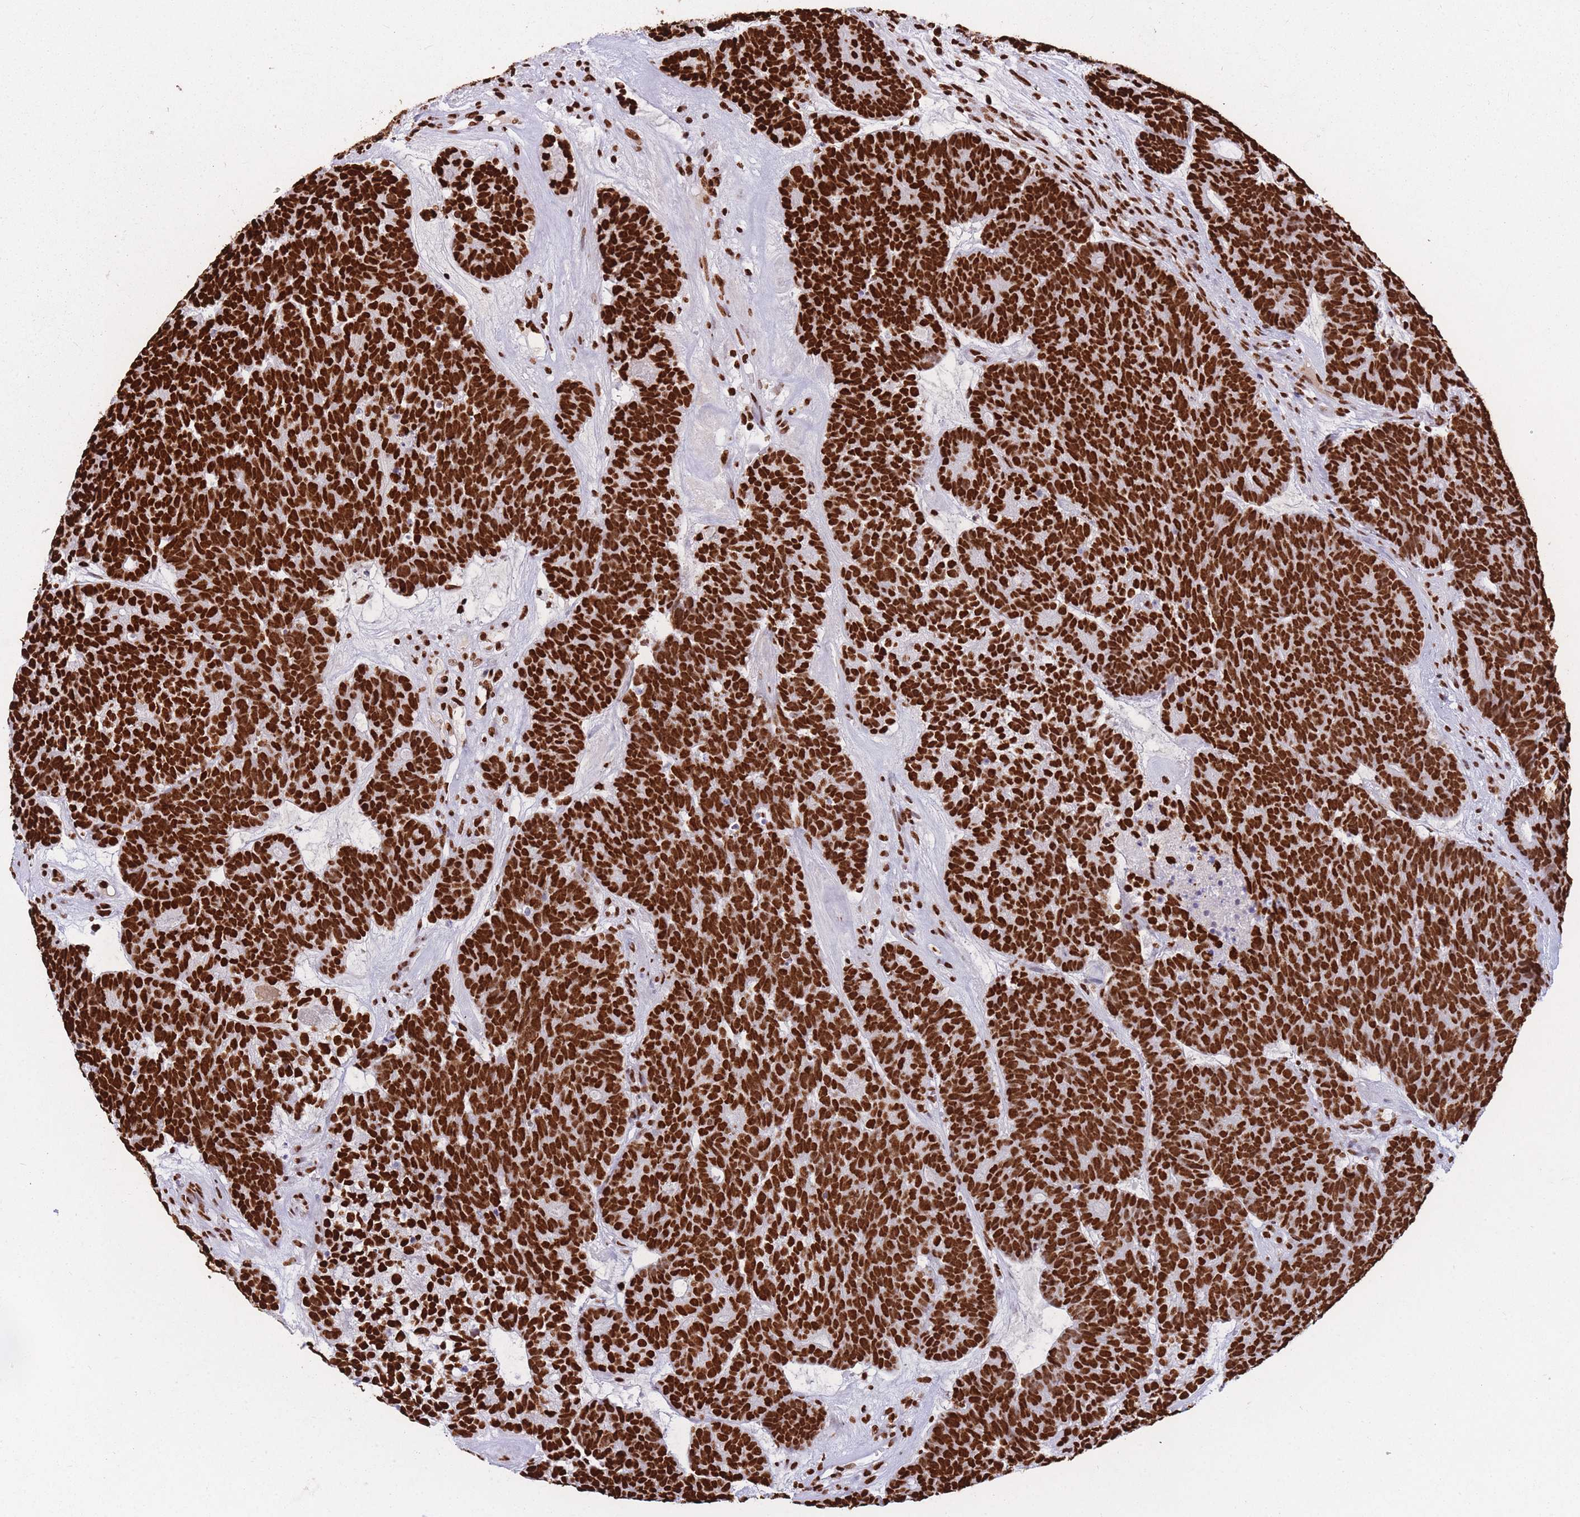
{"staining": {"intensity": "strong", "quantity": ">75%", "location": "nuclear"}, "tissue": "head and neck cancer", "cell_type": "Tumor cells", "image_type": "cancer", "snomed": [{"axis": "morphology", "description": "Adenocarcinoma, NOS"}, {"axis": "topography", "description": "Head-Neck"}], "caption": "Protein analysis of adenocarcinoma (head and neck) tissue displays strong nuclear expression in approximately >75% of tumor cells. Immunohistochemistry stains the protein of interest in brown and the nuclei are stained blue.", "gene": "HNRNPUL1", "patient": {"sex": "female", "age": 81}}